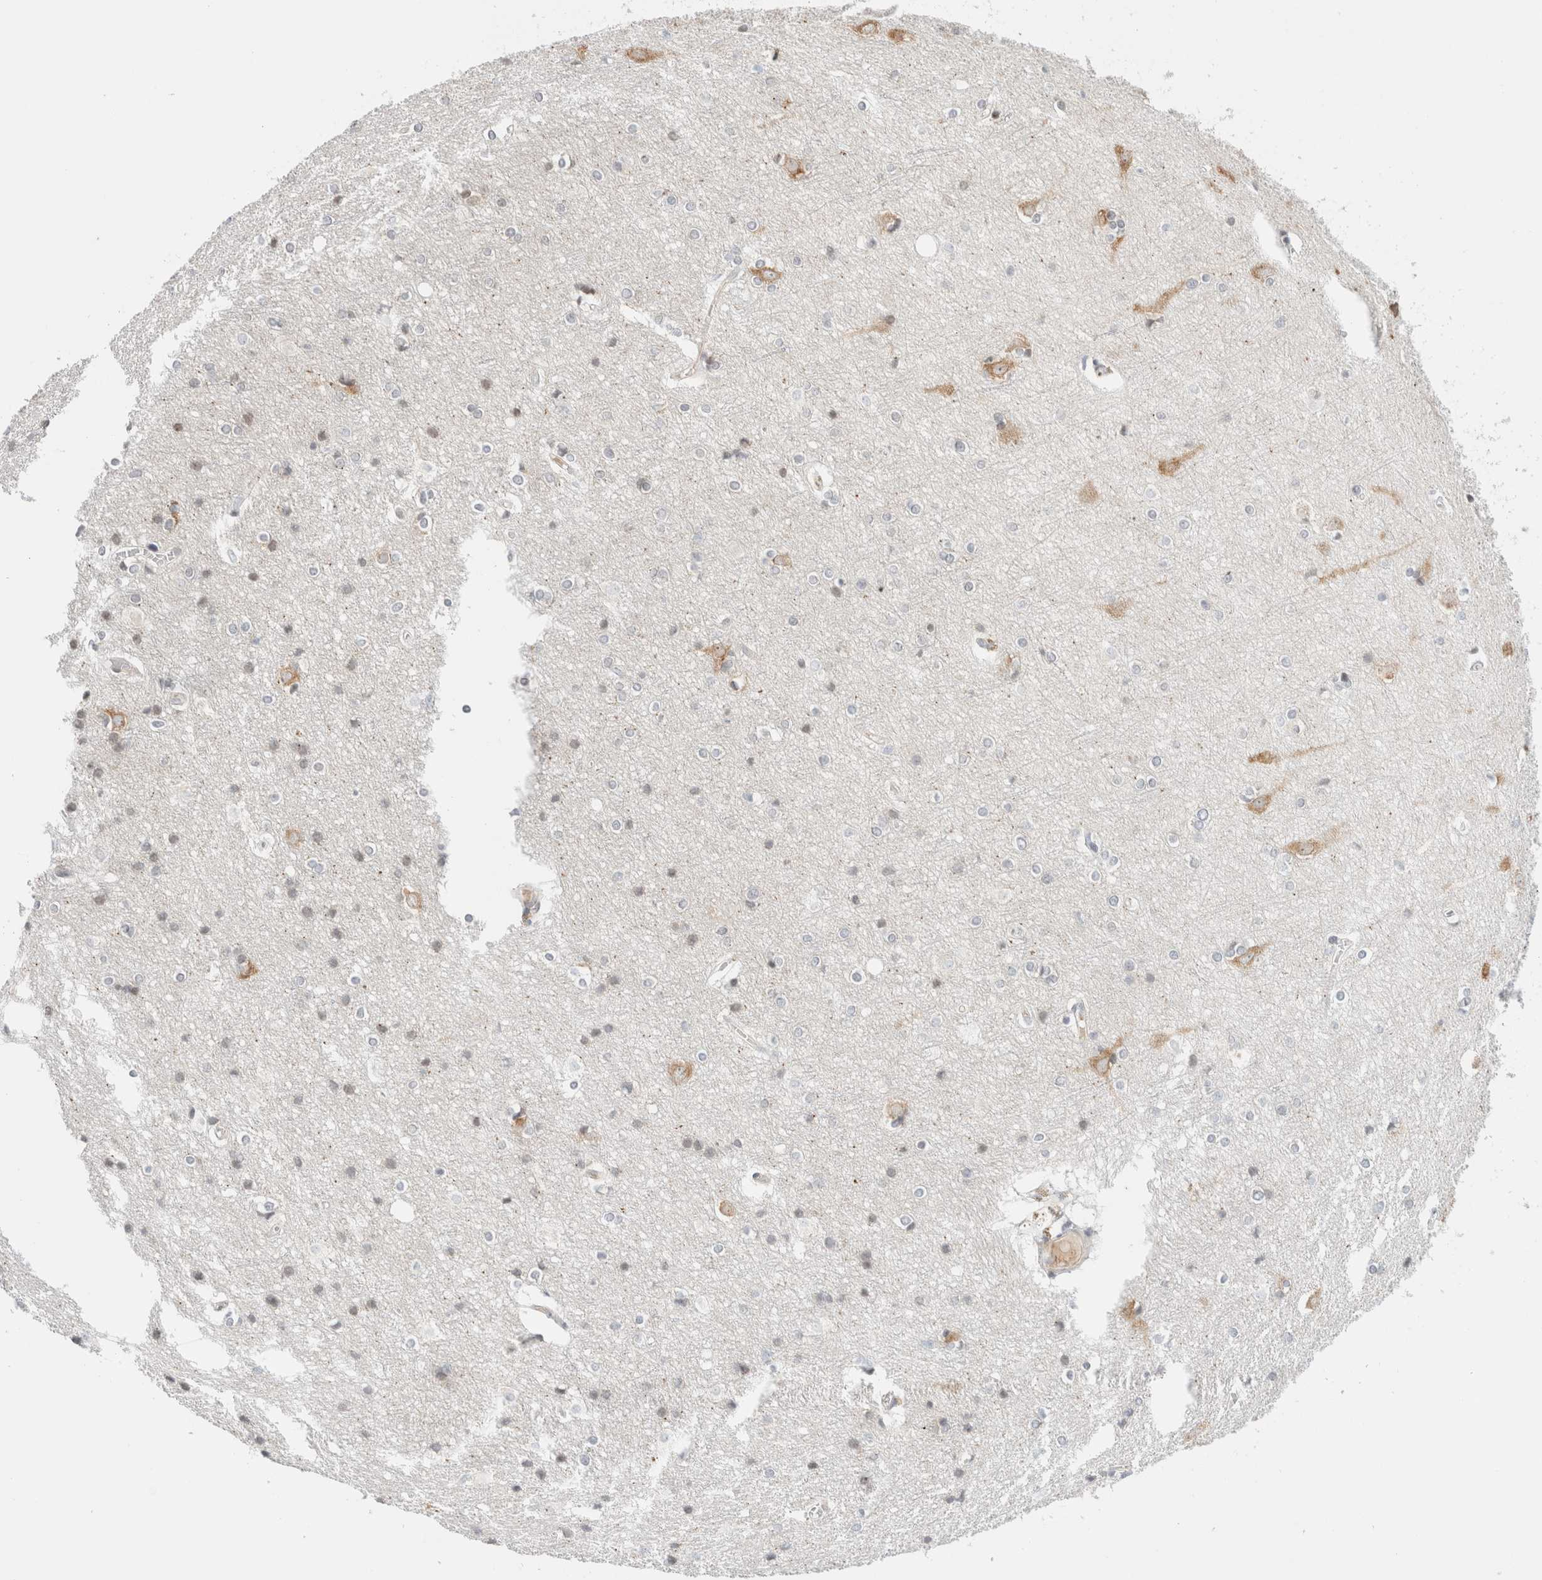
{"staining": {"intensity": "weak", "quantity": "25%-75%", "location": "cytoplasmic/membranous"}, "tissue": "cerebral cortex", "cell_type": "Endothelial cells", "image_type": "normal", "snomed": [{"axis": "morphology", "description": "Normal tissue, NOS"}, {"axis": "topography", "description": "Cerebral cortex"}], "caption": "Protein expression analysis of benign cerebral cortex reveals weak cytoplasmic/membranous expression in about 25%-75% of endothelial cells.", "gene": "SPRTN", "patient": {"sex": "male", "age": 54}}